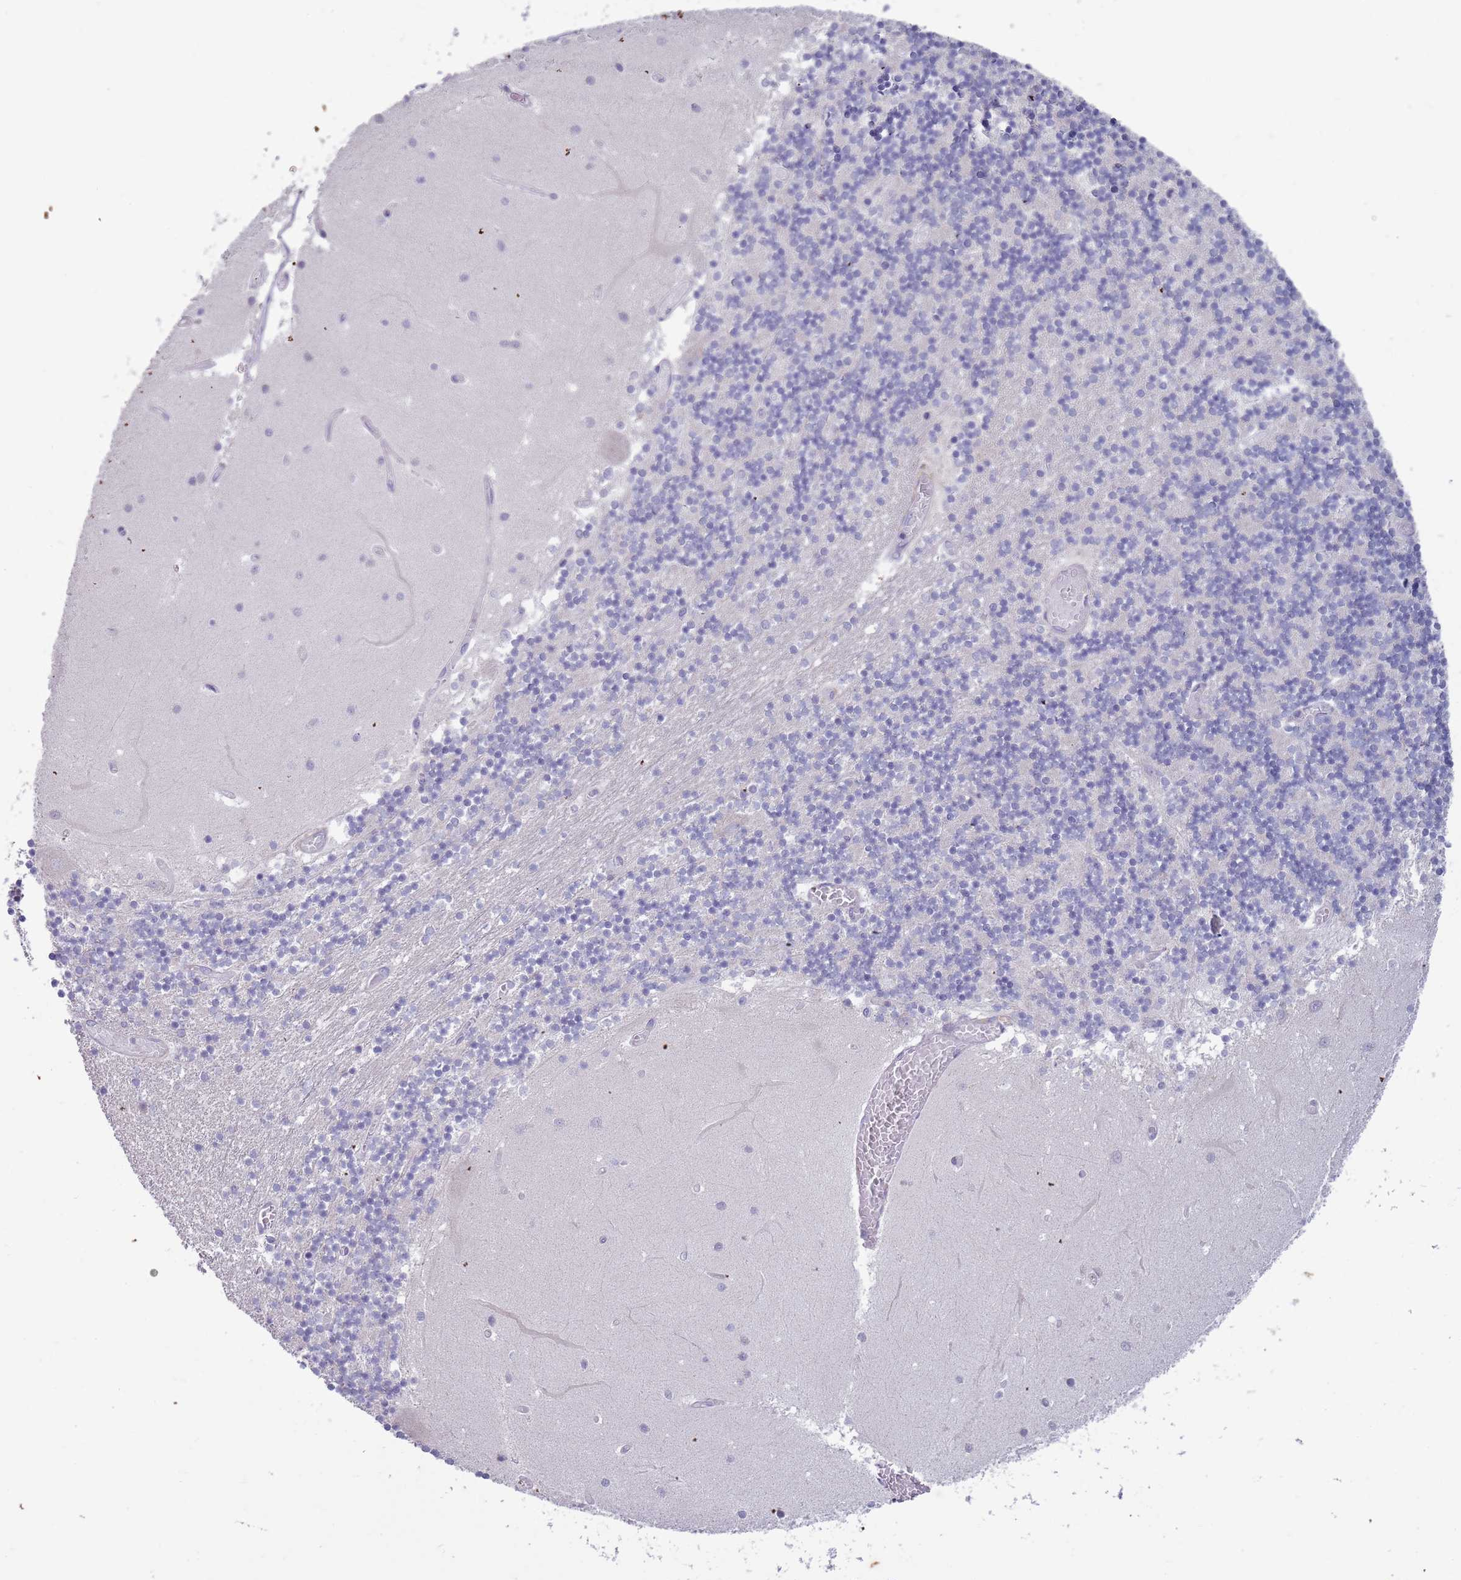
{"staining": {"intensity": "negative", "quantity": "none", "location": "none"}, "tissue": "cerebellum", "cell_type": "Cells in granular layer", "image_type": "normal", "snomed": [{"axis": "morphology", "description": "Normal tissue, NOS"}, {"axis": "topography", "description": "Cerebellum"}], "caption": "This is an immunohistochemistry (IHC) photomicrograph of unremarkable human cerebellum. There is no expression in cells in granular layer.", "gene": "LTB", "patient": {"sex": "female", "age": 28}}